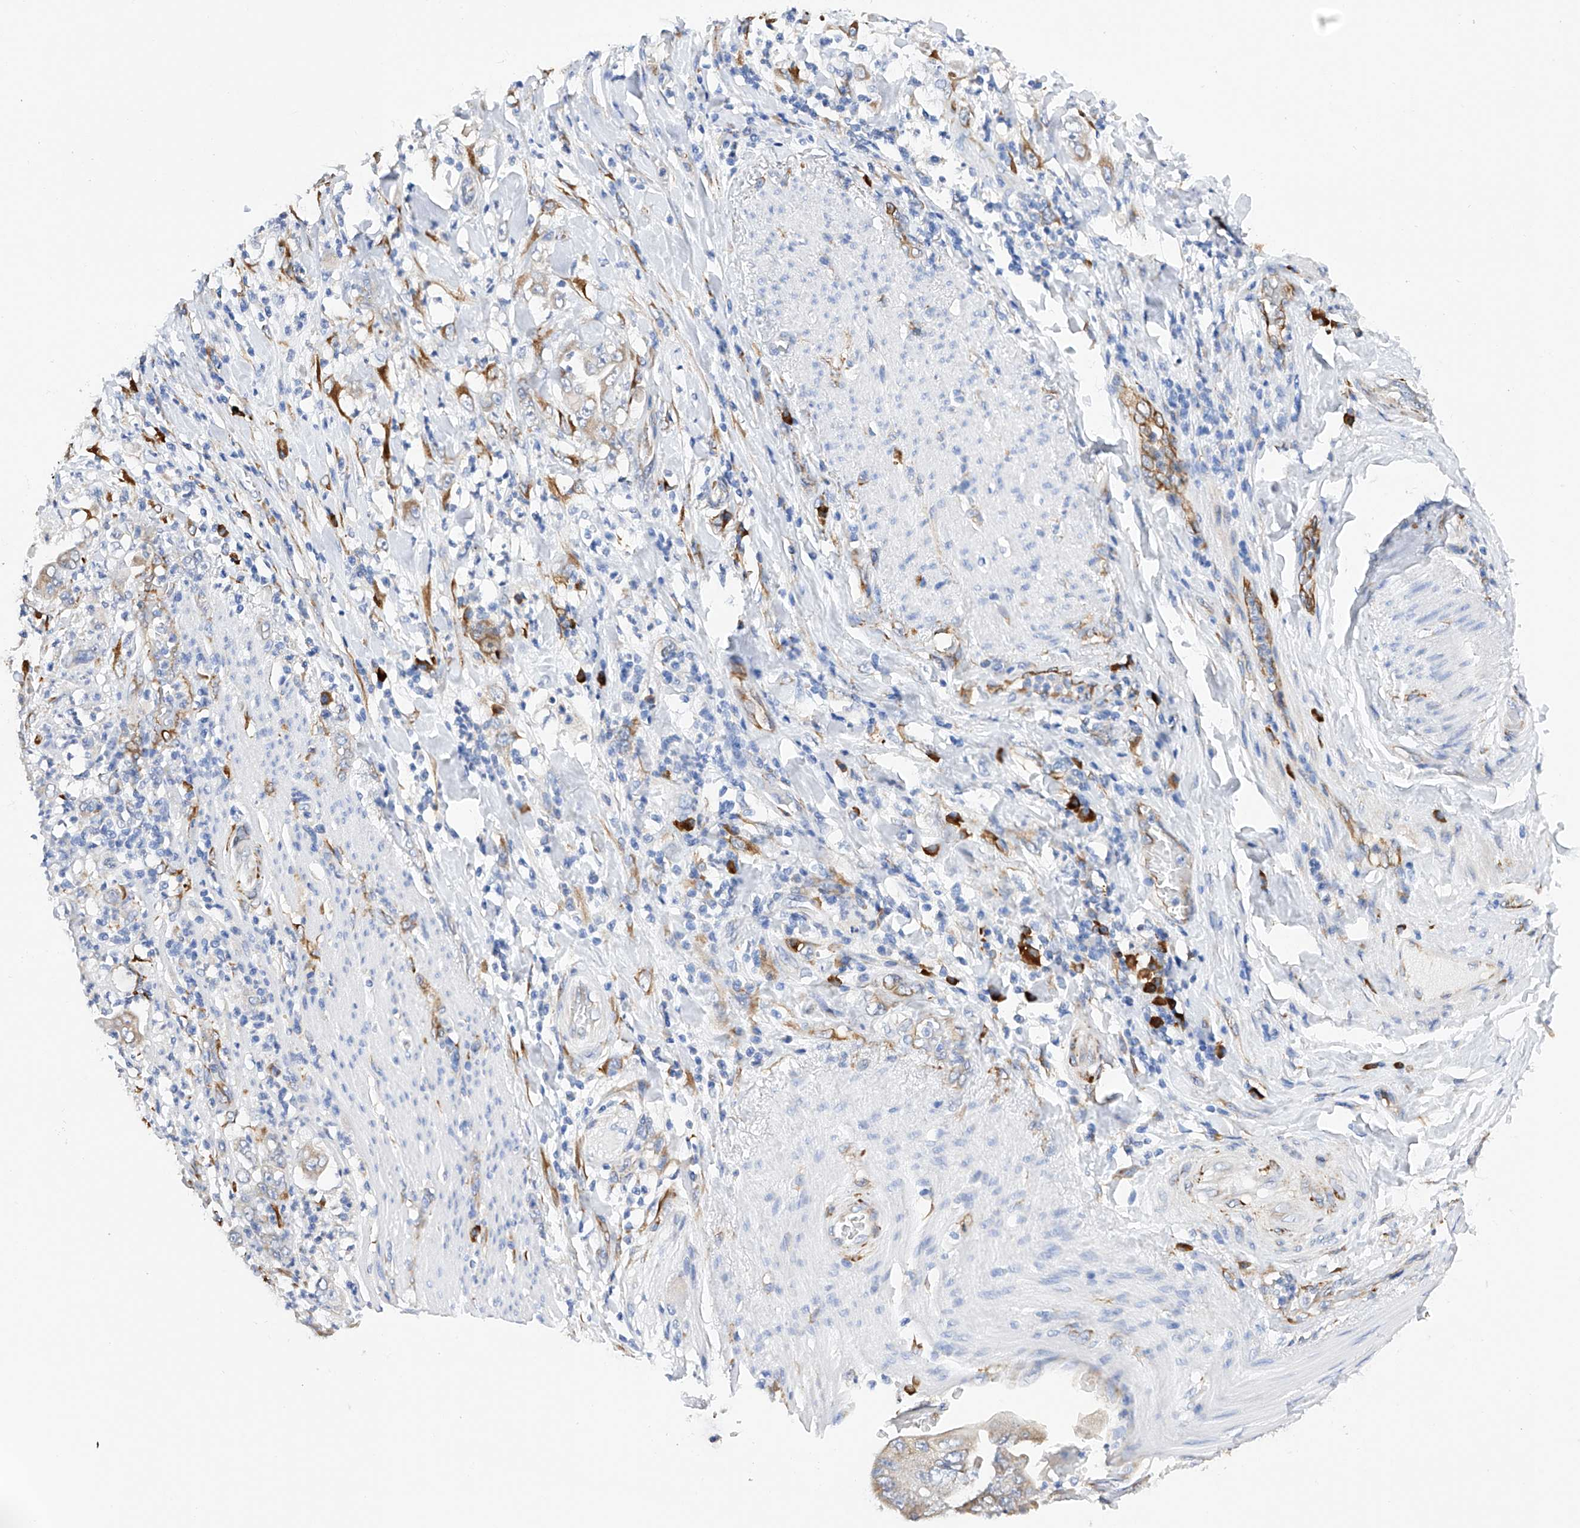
{"staining": {"intensity": "moderate", "quantity": "<25%", "location": "cytoplasmic/membranous"}, "tissue": "stomach cancer", "cell_type": "Tumor cells", "image_type": "cancer", "snomed": [{"axis": "morphology", "description": "Adenocarcinoma, NOS"}, {"axis": "topography", "description": "Stomach"}], "caption": "This photomicrograph demonstrates adenocarcinoma (stomach) stained with IHC to label a protein in brown. The cytoplasmic/membranous of tumor cells show moderate positivity for the protein. Nuclei are counter-stained blue.", "gene": "PDIA5", "patient": {"sex": "female", "age": 73}}